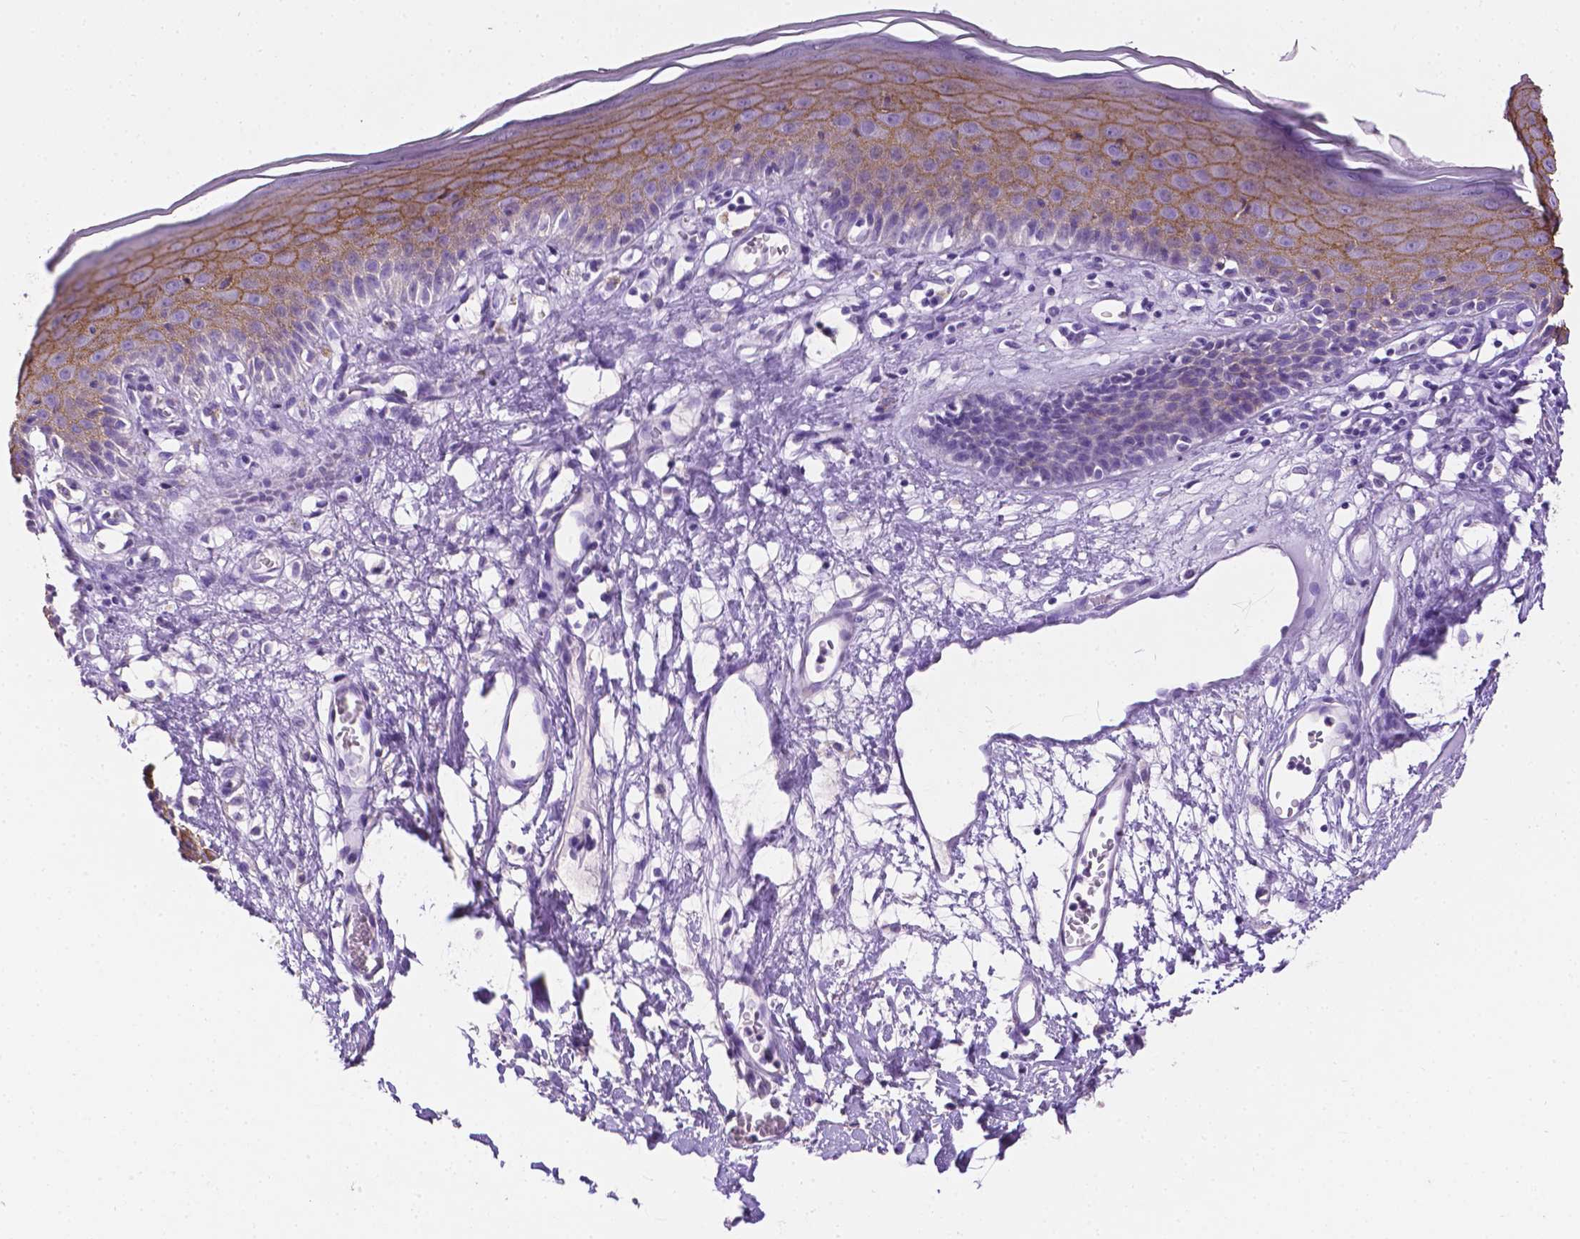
{"staining": {"intensity": "moderate", "quantity": "25%-75%", "location": "cytoplasmic/membranous"}, "tissue": "skin", "cell_type": "Epidermal cells", "image_type": "normal", "snomed": [{"axis": "morphology", "description": "Normal tissue, NOS"}, {"axis": "topography", "description": "Vulva"}], "caption": "Immunohistochemistry (IHC) (DAB (3,3'-diaminobenzidine)) staining of unremarkable human skin shows moderate cytoplasmic/membranous protein expression in about 25%-75% of epidermal cells.", "gene": "TACSTD2", "patient": {"sex": "female", "age": 68}}